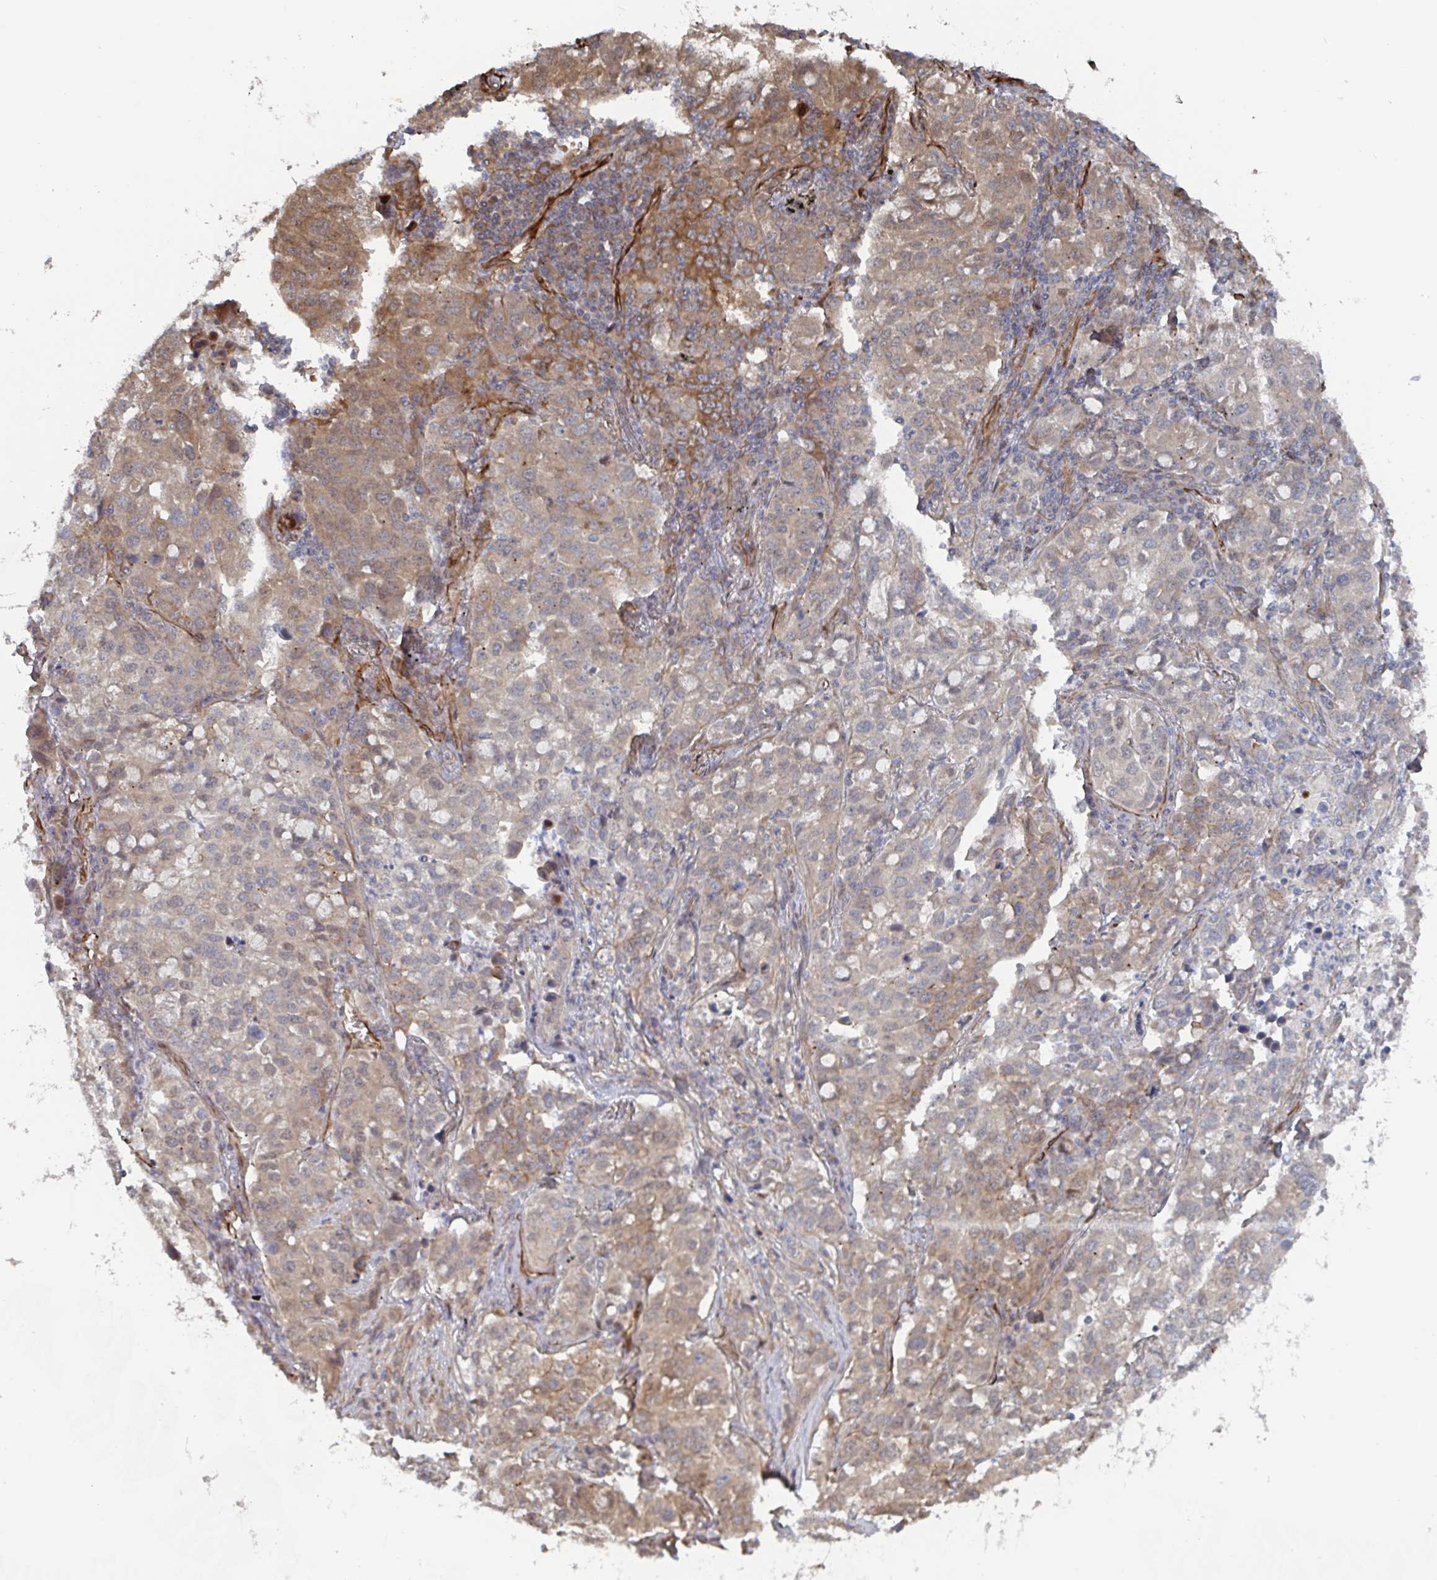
{"staining": {"intensity": "weak", "quantity": "25%-75%", "location": "cytoplasmic/membranous"}, "tissue": "lung cancer", "cell_type": "Tumor cells", "image_type": "cancer", "snomed": [{"axis": "morphology", "description": "Adenocarcinoma, NOS"}, {"axis": "morphology", "description": "Adenocarcinoma, metastatic, NOS"}, {"axis": "topography", "description": "Lymph node"}, {"axis": "topography", "description": "Lung"}], "caption": "IHC of lung adenocarcinoma shows low levels of weak cytoplasmic/membranous expression in approximately 25%-75% of tumor cells. (Stains: DAB (3,3'-diaminobenzidine) in brown, nuclei in blue, Microscopy: brightfield microscopy at high magnification).", "gene": "DVL3", "patient": {"sex": "female", "age": 65}}